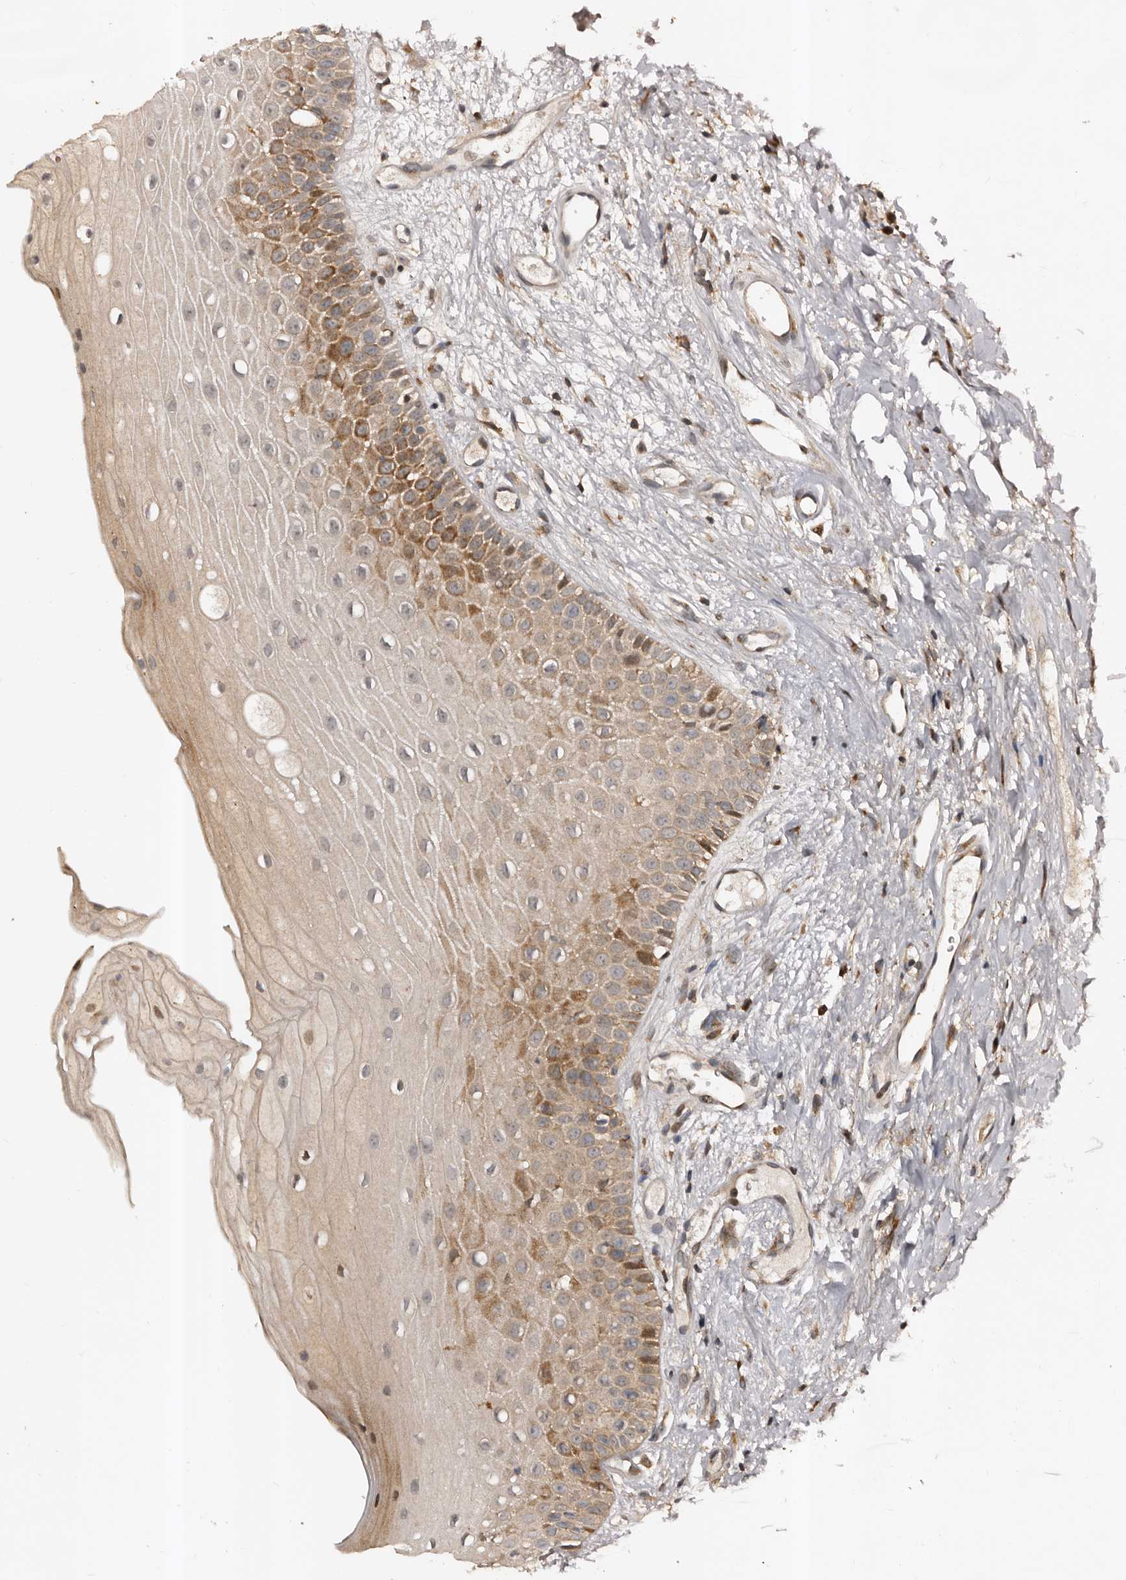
{"staining": {"intensity": "strong", "quantity": "25%-75%", "location": "cytoplasmic/membranous"}, "tissue": "oral mucosa", "cell_type": "Squamous epithelial cells", "image_type": "normal", "snomed": [{"axis": "morphology", "description": "Normal tissue, NOS"}, {"axis": "topography", "description": "Oral tissue"}], "caption": "IHC image of benign oral mucosa: human oral mucosa stained using immunohistochemistry (IHC) demonstrates high levels of strong protein expression localized specifically in the cytoplasmic/membranous of squamous epithelial cells, appearing as a cytoplasmic/membranous brown color.", "gene": "CCDC190", "patient": {"sex": "female", "age": 63}}